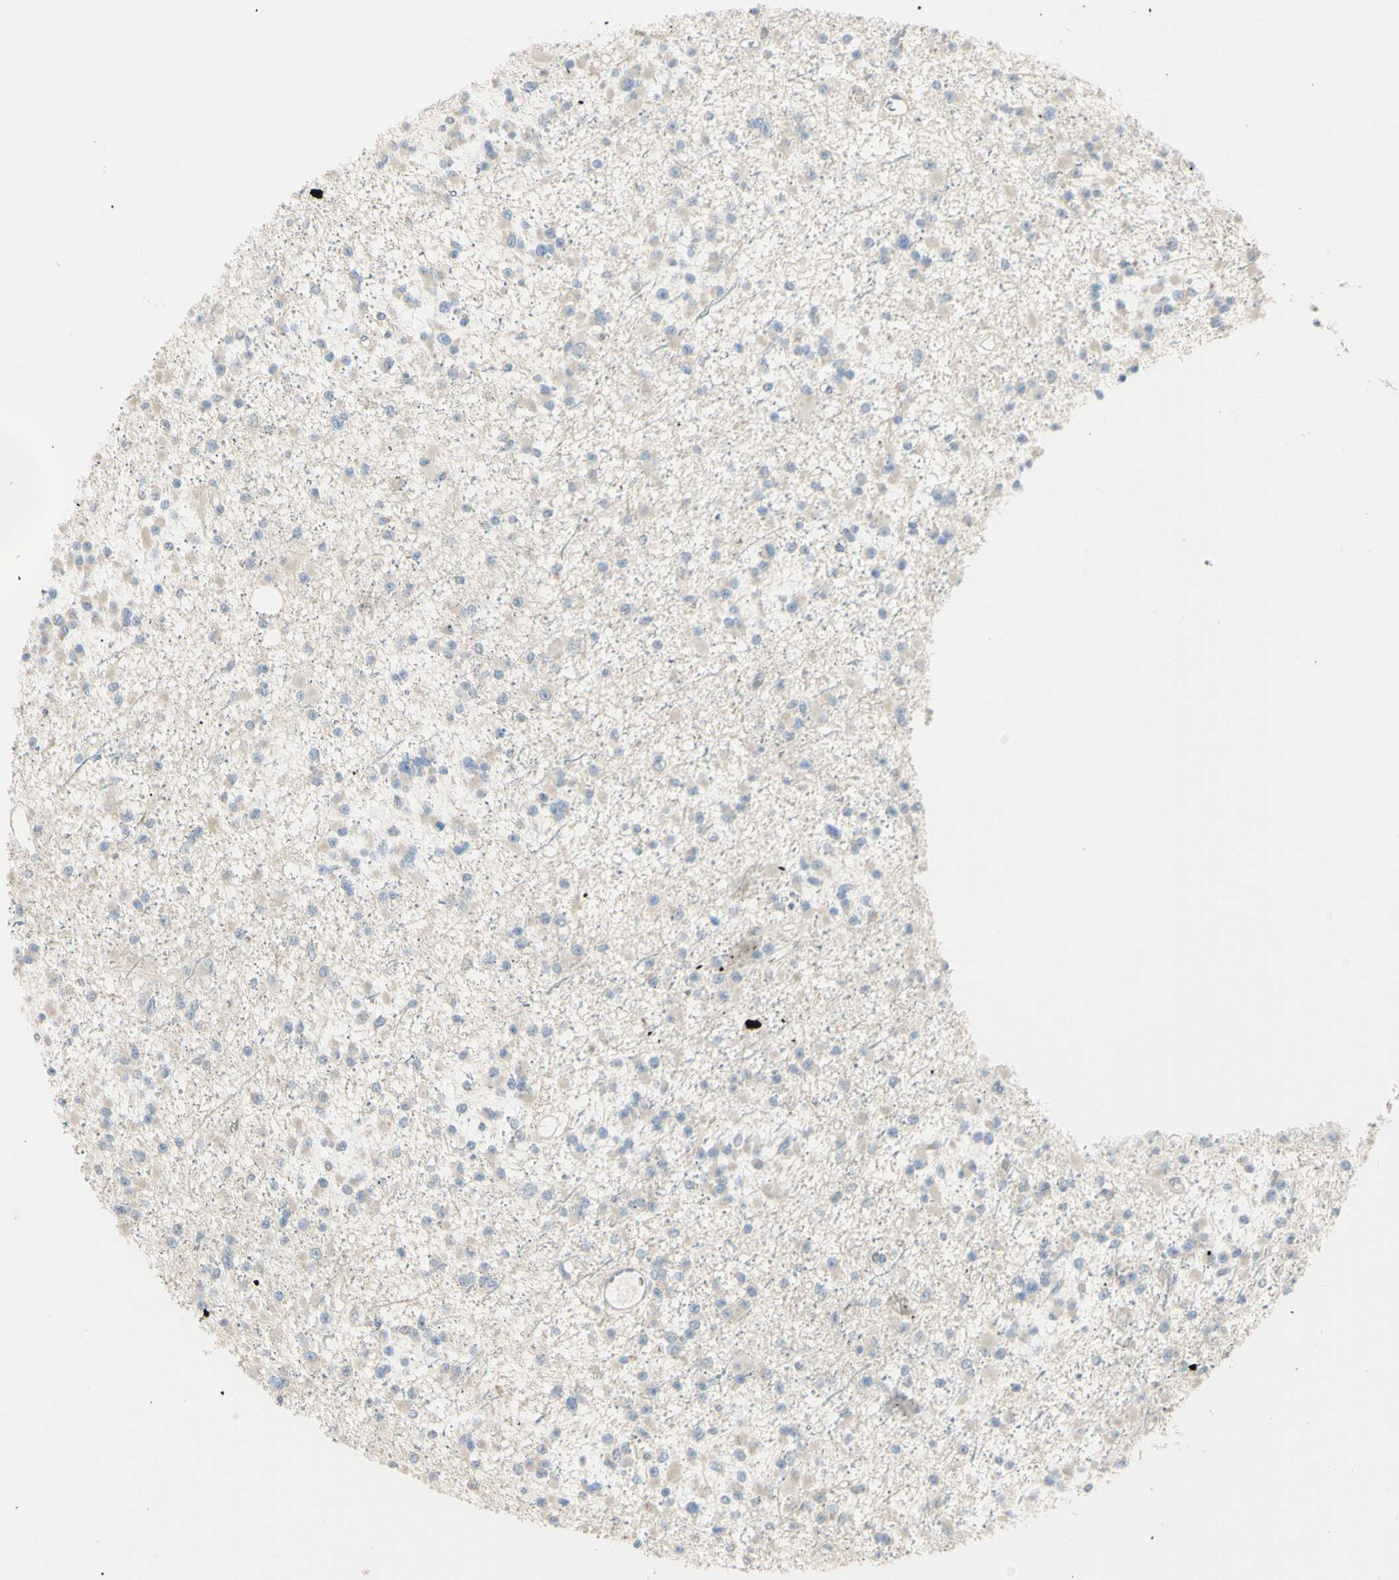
{"staining": {"intensity": "weak", "quantity": "25%-75%", "location": "cytoplasmic/membranous"}, "tissue": "glioma", "cell_type": "Tumor cells", "image_type": "cancer", "snomed": [{"axis": "morphology", "description": "Glioma, malignant, Low grade"}, {"axis": "topography", "description": "Brain"}], "caption": "This is an image of immunohistochemistry staining of malignant low-grade glioma, which shows weak positivity in the cytoplasmic/membranous of tumor cells.", "gene": "EIF5A", "patient": {"sex": "female", "age": 22}}